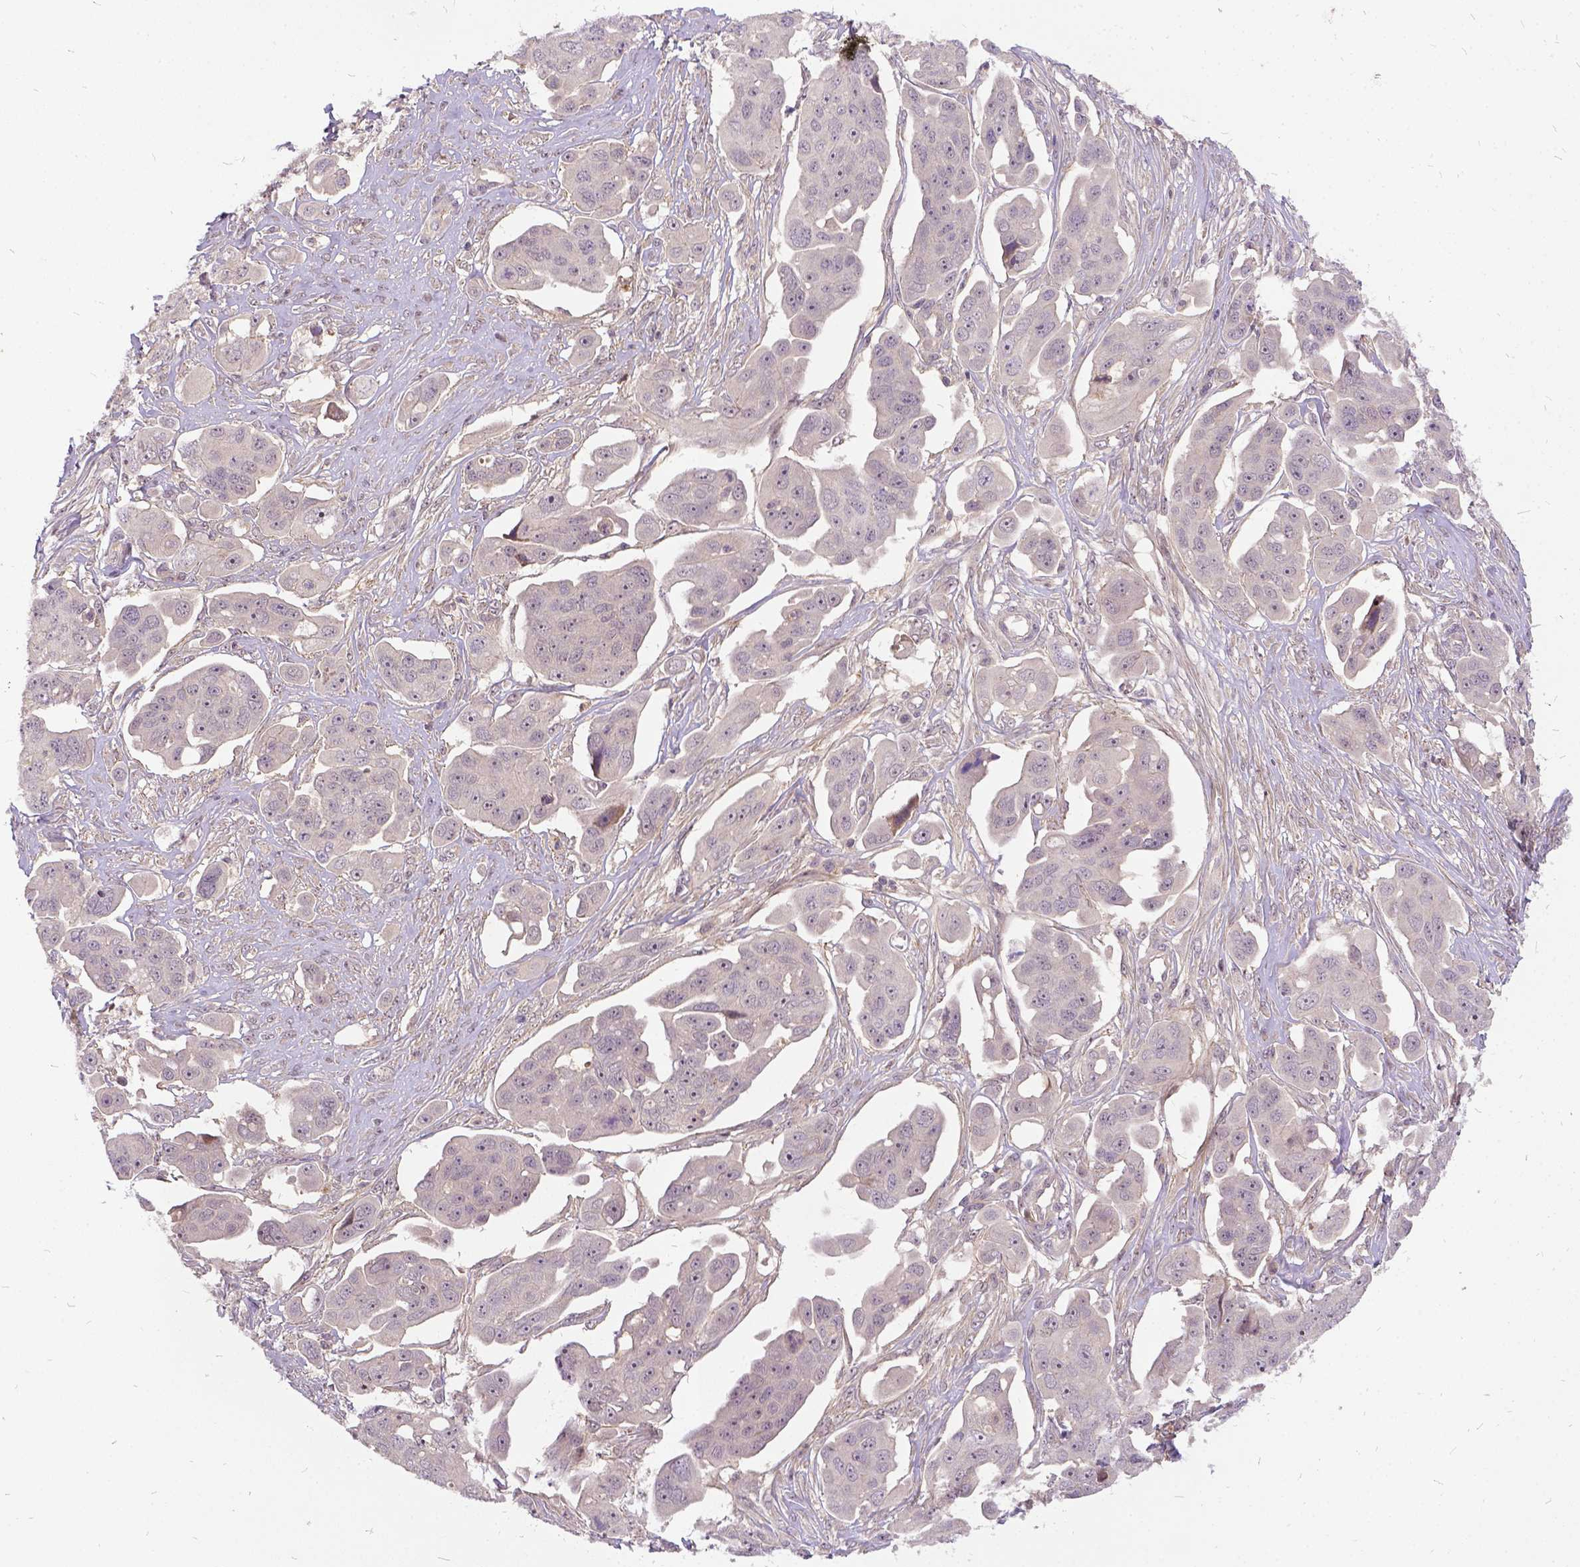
{"staining": {"intensity": "negative", "quantity": "none", "location": "none"}, "tissue": "ovarian cancer", "cell_type": "Tumor cells", "image_type": "cancer", "snomed": [{"axis": "morphology", "description": "Carcinoma, endometroid"}, {"axis": "topography", "description": "Ovary"}], "caption": "IHC micrograph of endometroid carcinoma (ovarian) stained for a protein (brown), which demonstrates no positivity in tumor cells. (Stains: DAB (3,3'-diaminobenzidine) immunohistochemistry with hematoxylin counter stain, Microscopy: brightfield microscopy at high magnification).", "gene": "ILRUN", "patient": {"sex": "female", "age": 70}}